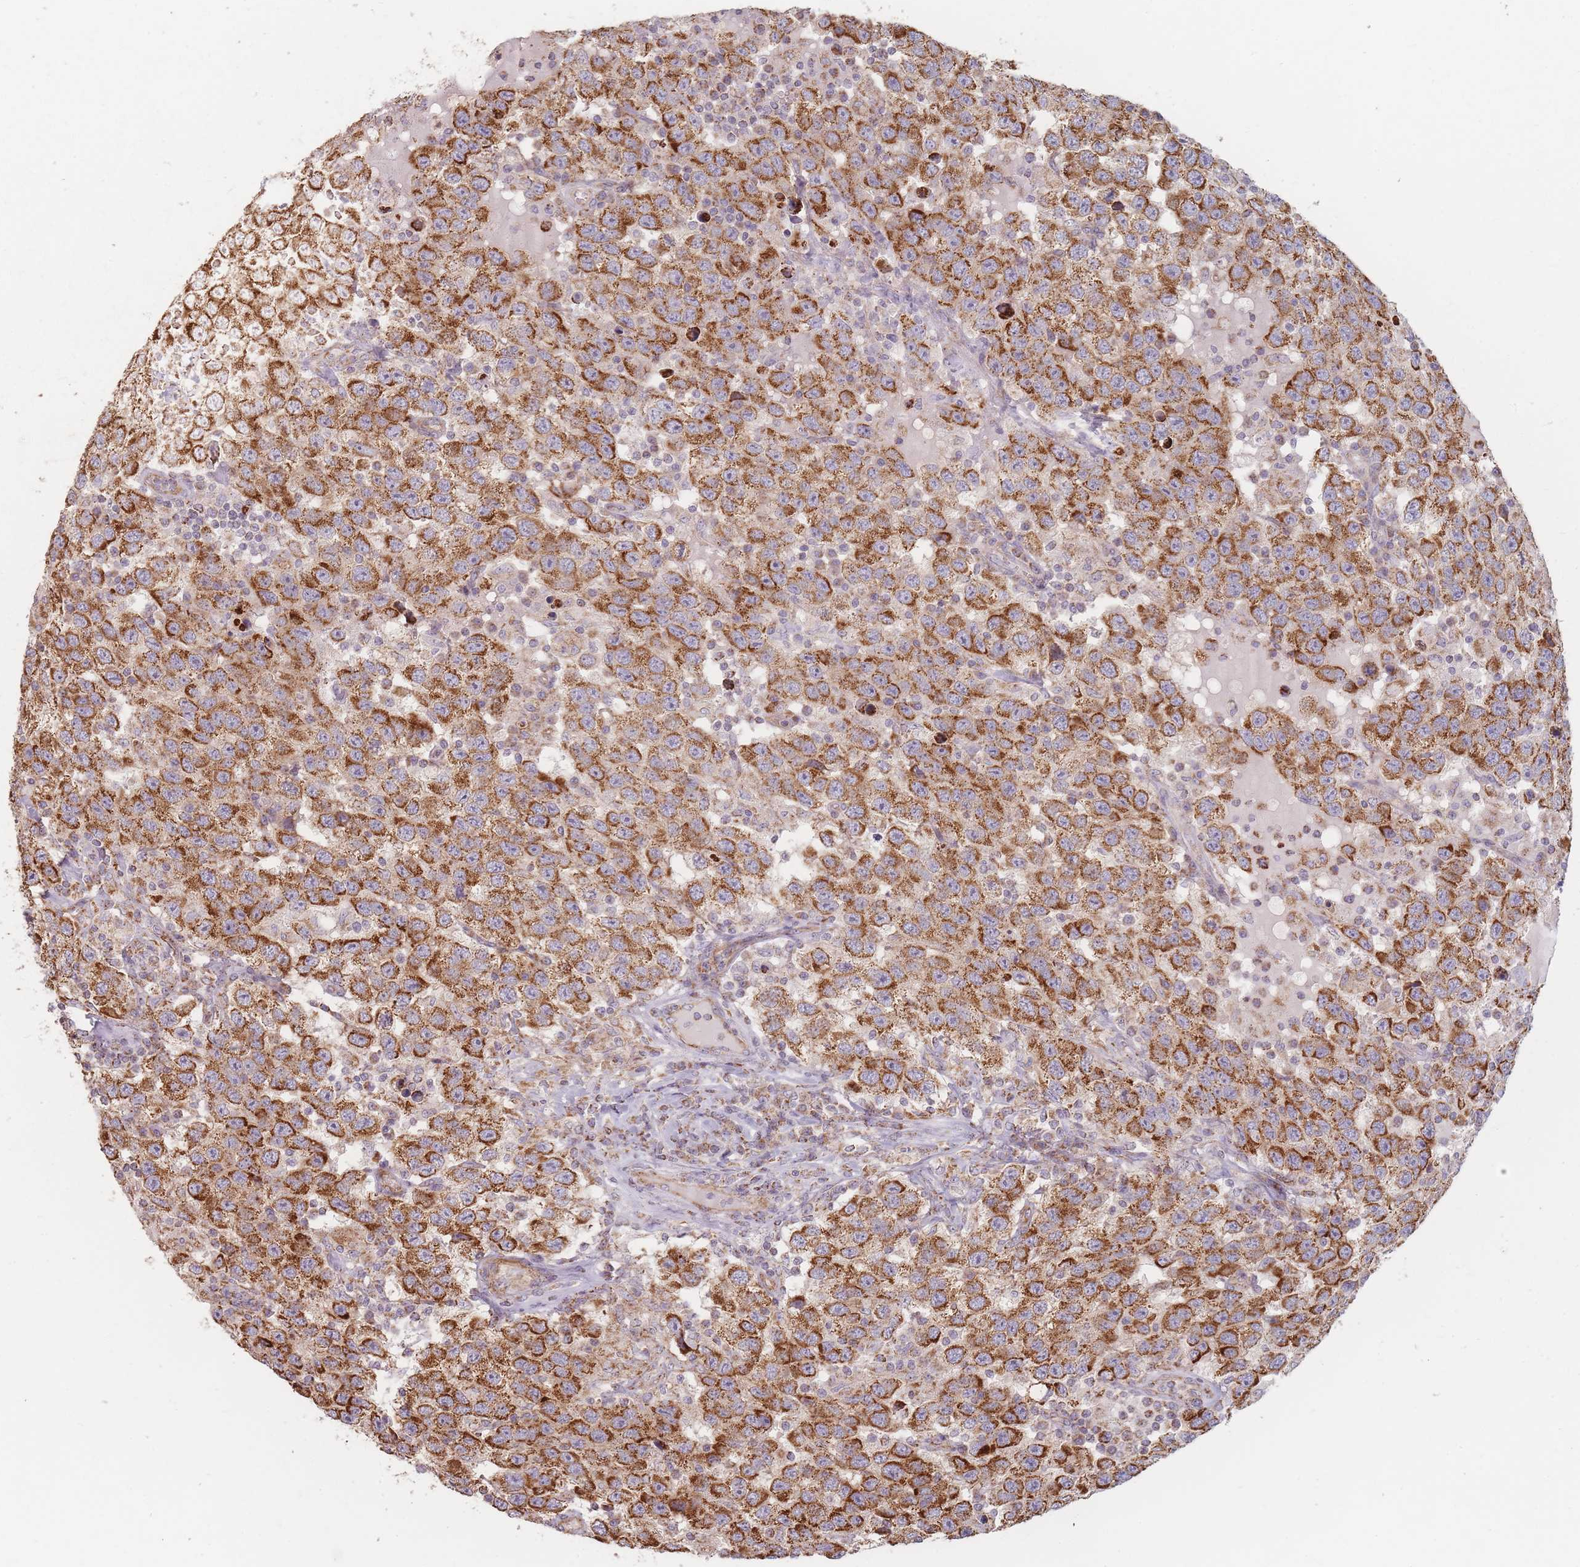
{"staining": {"intensity": "strong", "quantity": ">75%", "location": "cytoplasmic/membranous"}, "tissue": "testis cancer", "cell_type": "Tumor cells", "image_type": "cancer", "snomed": [{"axis": "morphology", "description": "Seminoma, NOS"}, {"axis": "topography", "description": "Testis"}], "caption": "Protein staining of testis cancer (seminoma) tissue demonstrates strong cytoplasmic/membranous positivity in about >75% of tumor cells. The protein of interest is shown in brown color, while the nuclei are stained blue.", "gene": "ESRP2", "patient": {"sex": "male", "age": 41}}